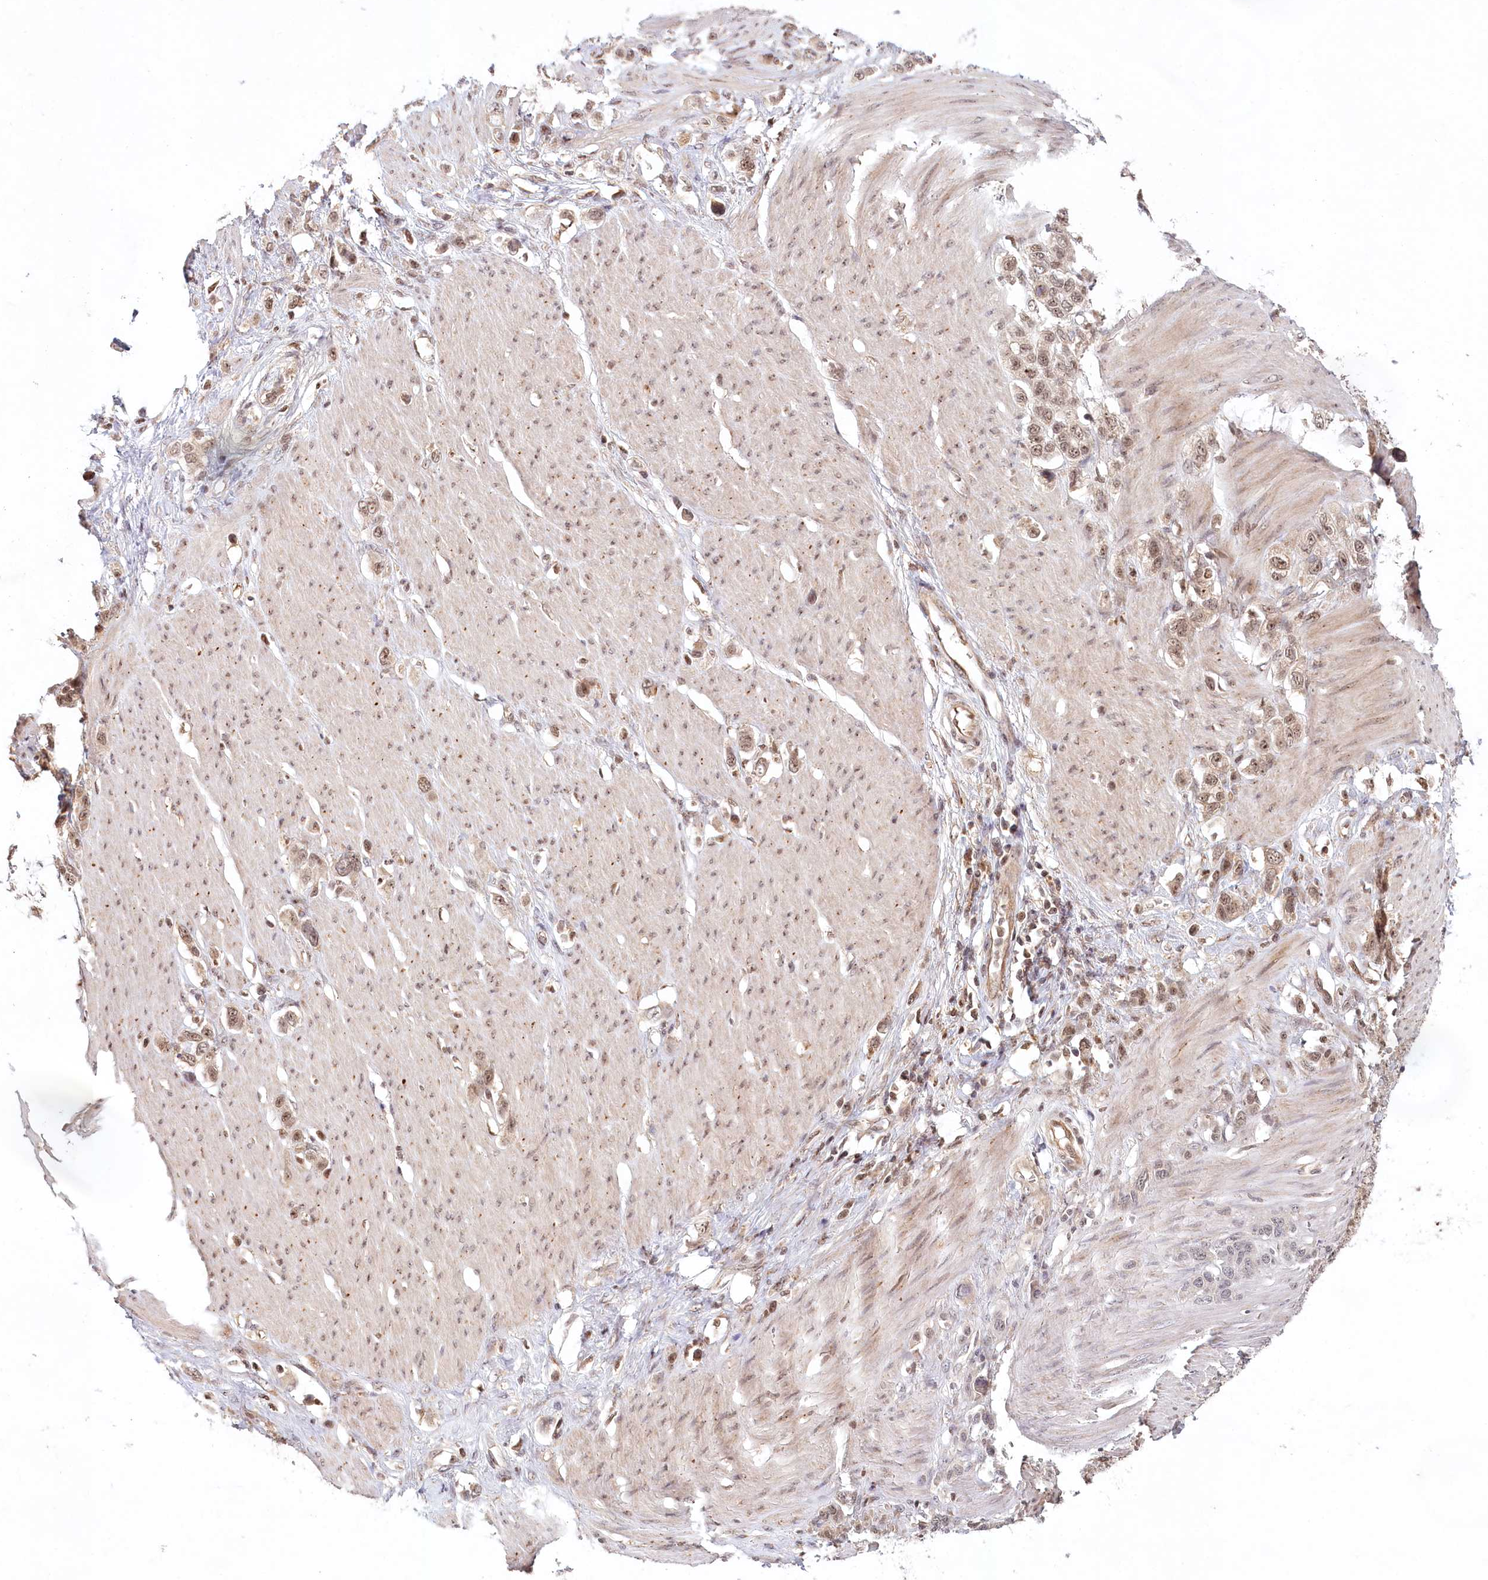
{"staining": {"intensity": "moderate", "quantity": ">75%", "location": "nuclear"}, "tissue": "stomach cancer", "cell_type": "Tumor cells", "image_type": "cancer", "snomed": [{"axis": "morphology", "description": "Adenocarcinoma, NOS"}, {"axis": "morphology", "description": "Adenocarcinoma, High grade"}, {"axis": "topography", "description": "Stomach, upper"}, {"axis": "topography", "description": "Stomach, lower"}], "caption": "The histopathology image shows a brown stain indicating the presence of a protein in the nuclear of tumor cells in stomach adenocarcinoma.", "gene": "WAPL", "patient": {"sex": "female", "age": 65}}